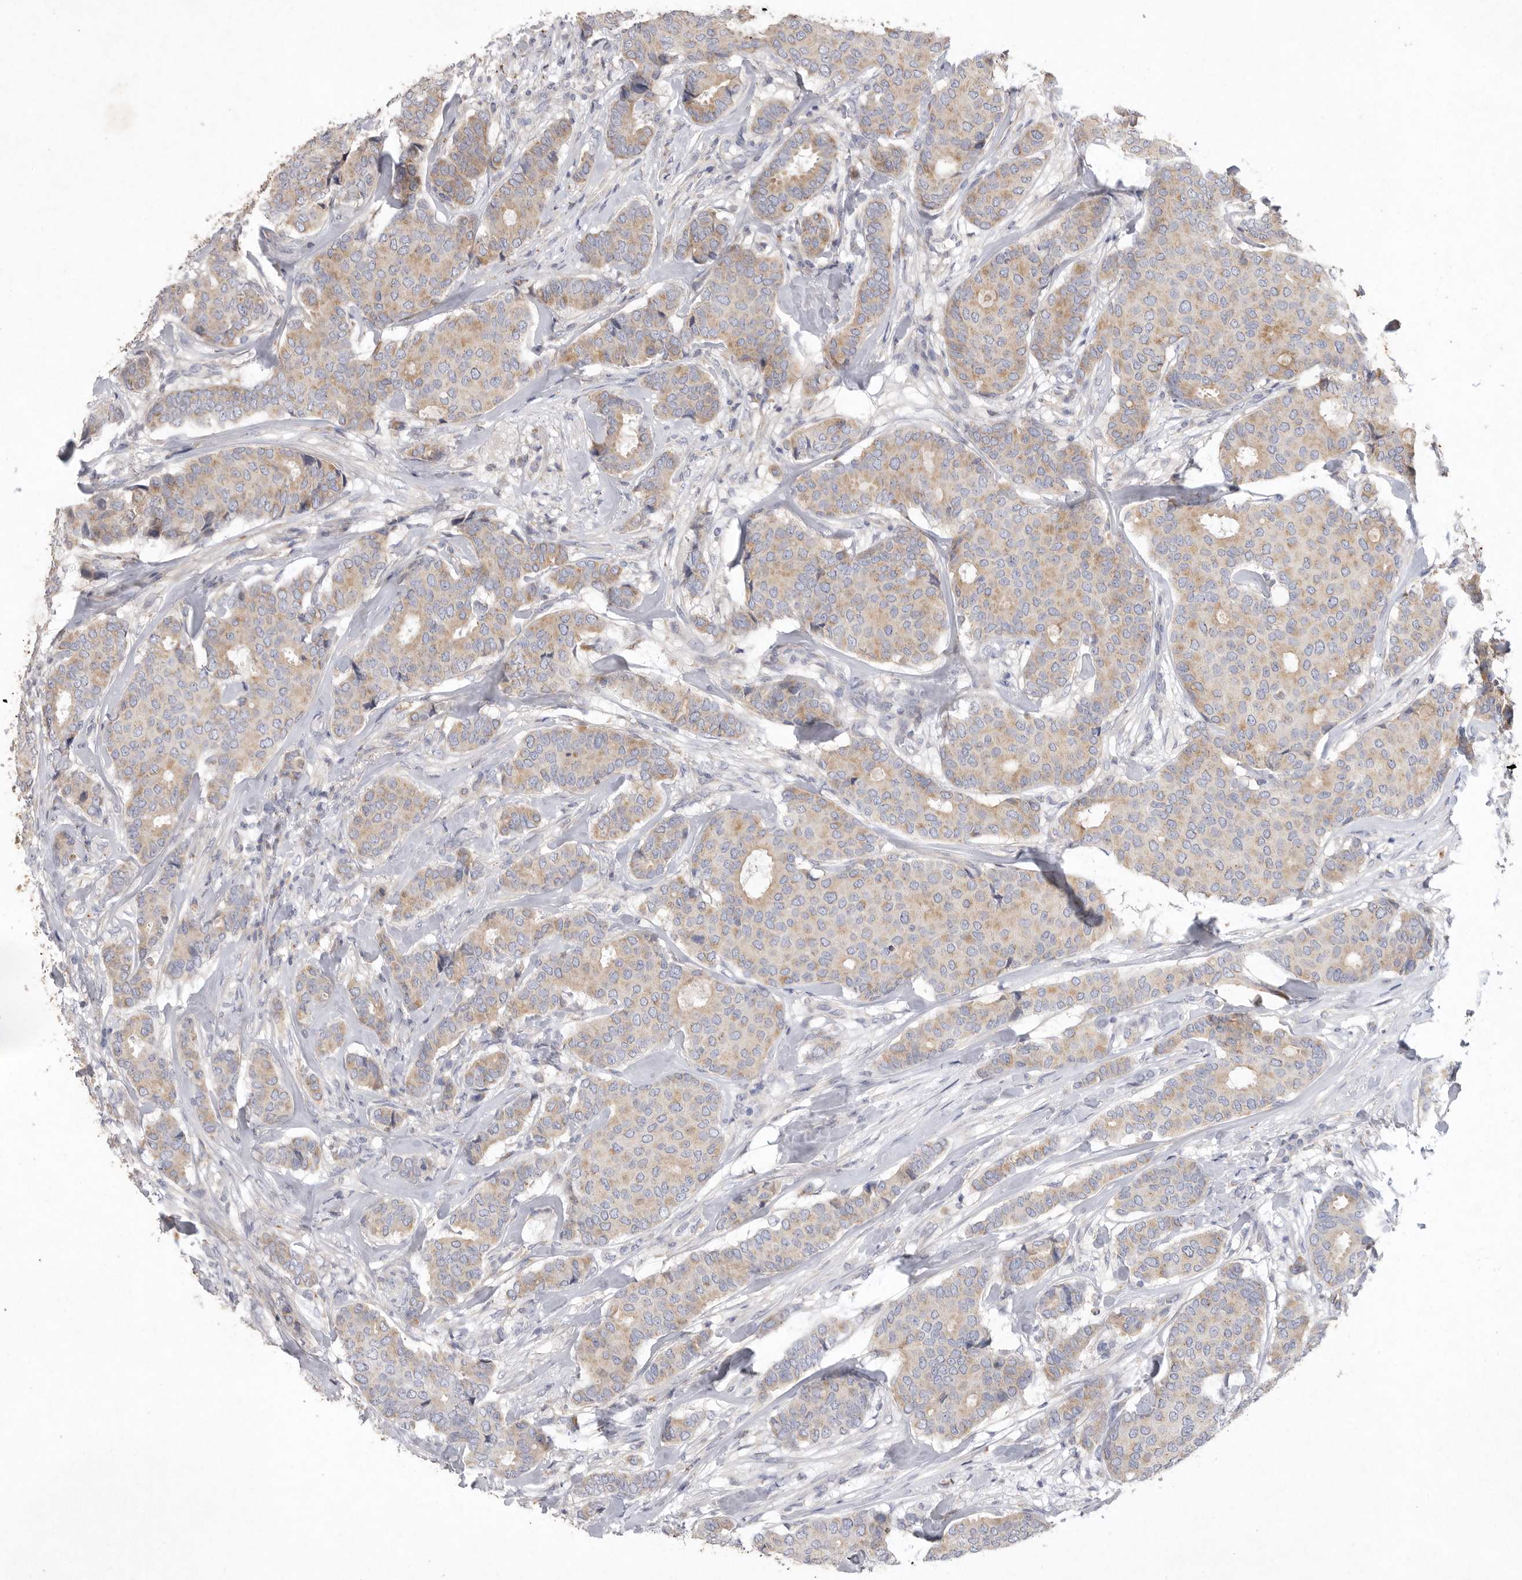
{"staining": {"intensity": "weak", "quantity": ">75%", "location": "cytoplasmic/membranous"}, "tissue": "breast cancer", "cell_type": "Tumor cells", "image_type": "cancer", "snomed": [{"axis": "morphology", "description": "Duct carcinoma"}, {"axis": "topography", "description": "Breast"}], "caption": "Breast intraductal carcinoma stained for a protein reveals weak cytoplasmic/membranous positivity in tumor cells.", "gene": "MRPL41", "patient": {"sex": "female", "age": 75}}